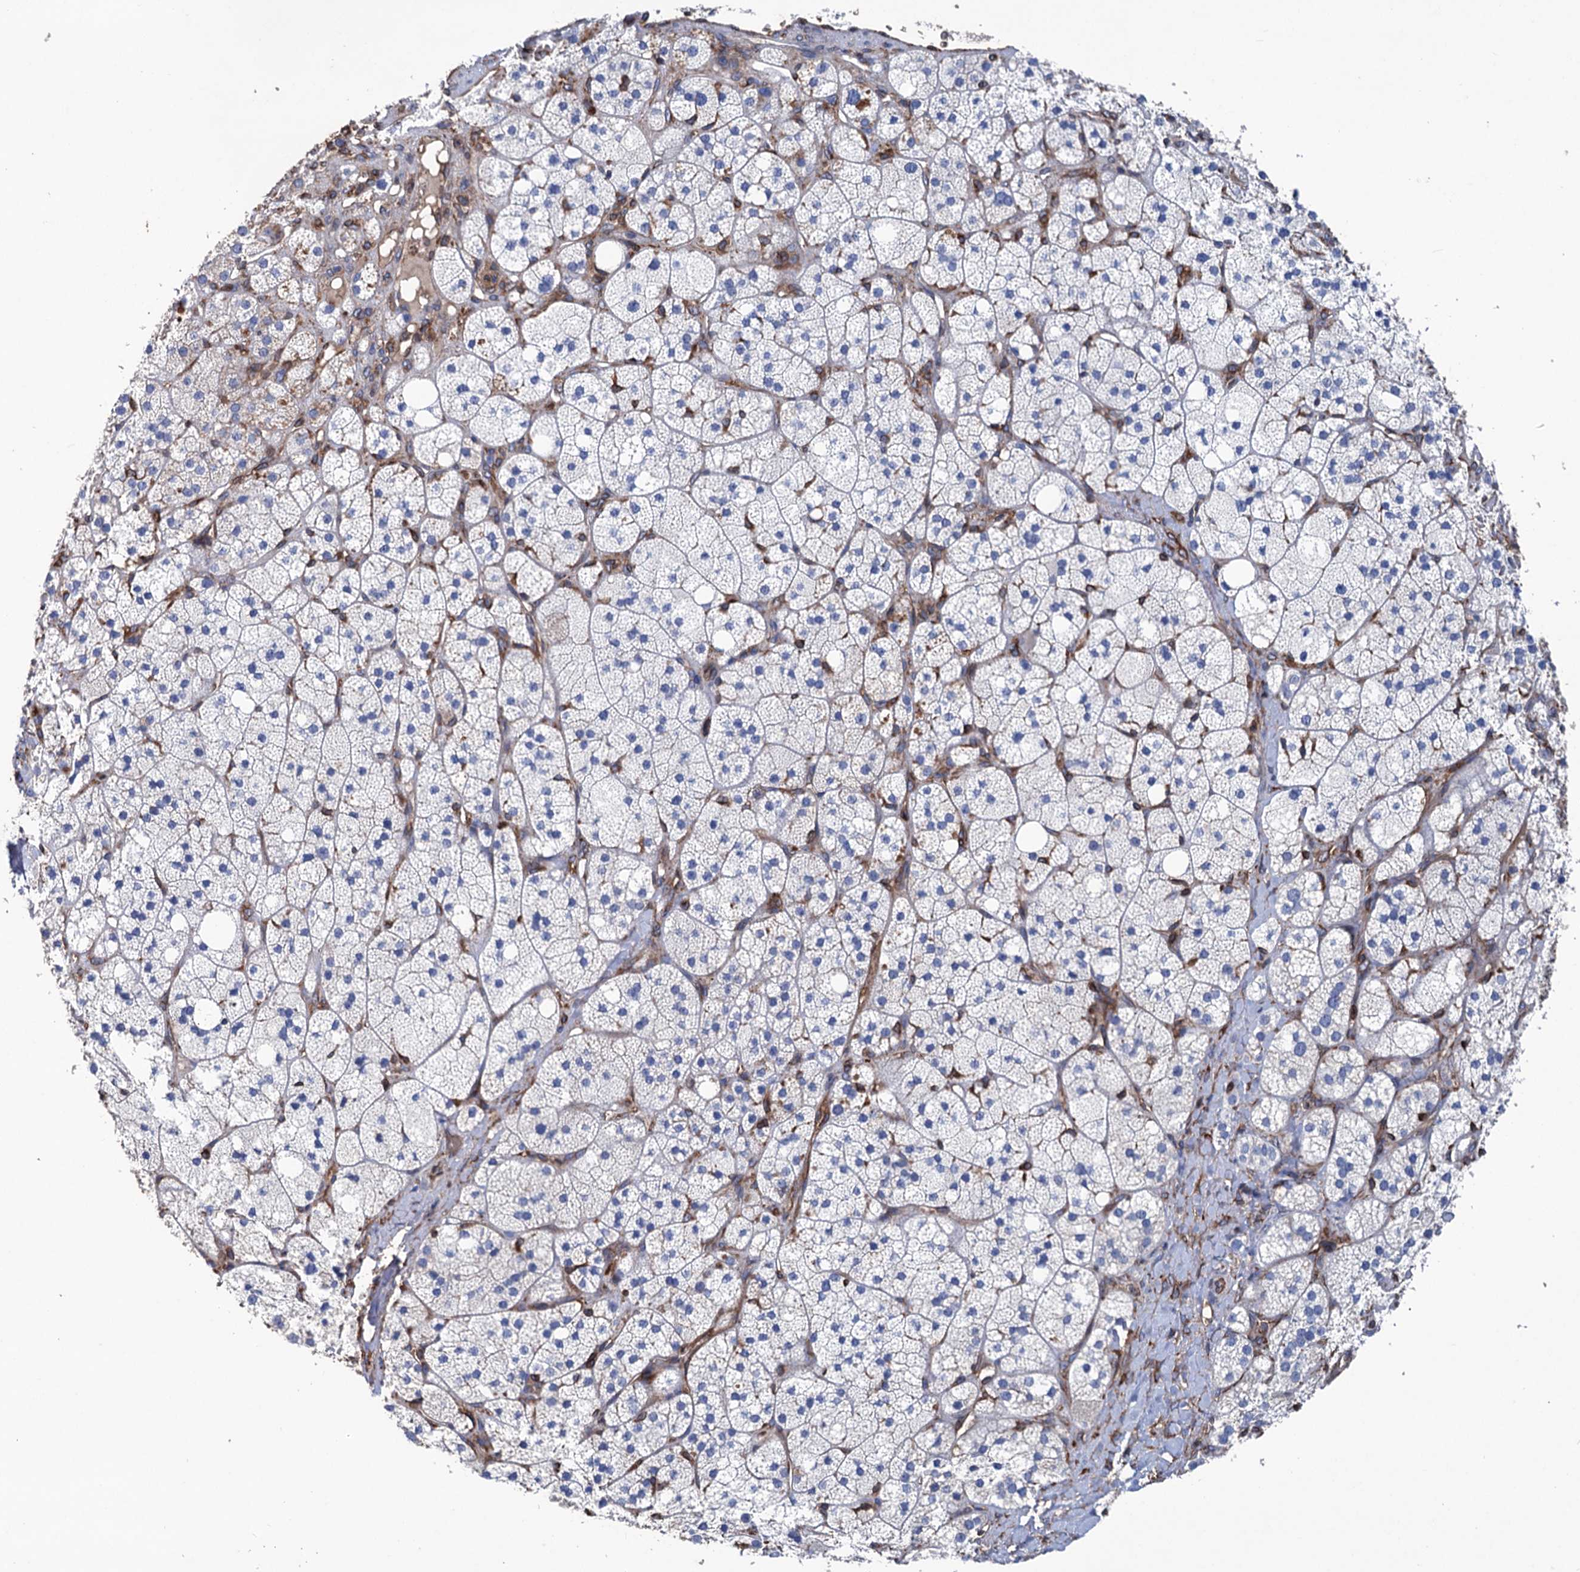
{"staining": {"intensity": "negative", "quantity": "none", "location": "none"}, "tissue": "adrenal gland", "cell_type": "Glandular cells", "image_type": "normal", "snomed": [{"axis": "morphology", "description": "Normal tissue, NOS"}, {"axis": "topography", "description": "Adrenal gland"}], "caption": "Immunohistochemistry photomicrograph of normal adrenal gland: human adrenal gland stained with DAB exhibits no significant protein staining in glandular cells.", "gene": "STING1", "patient": {"sex": "male", "age": 61}}